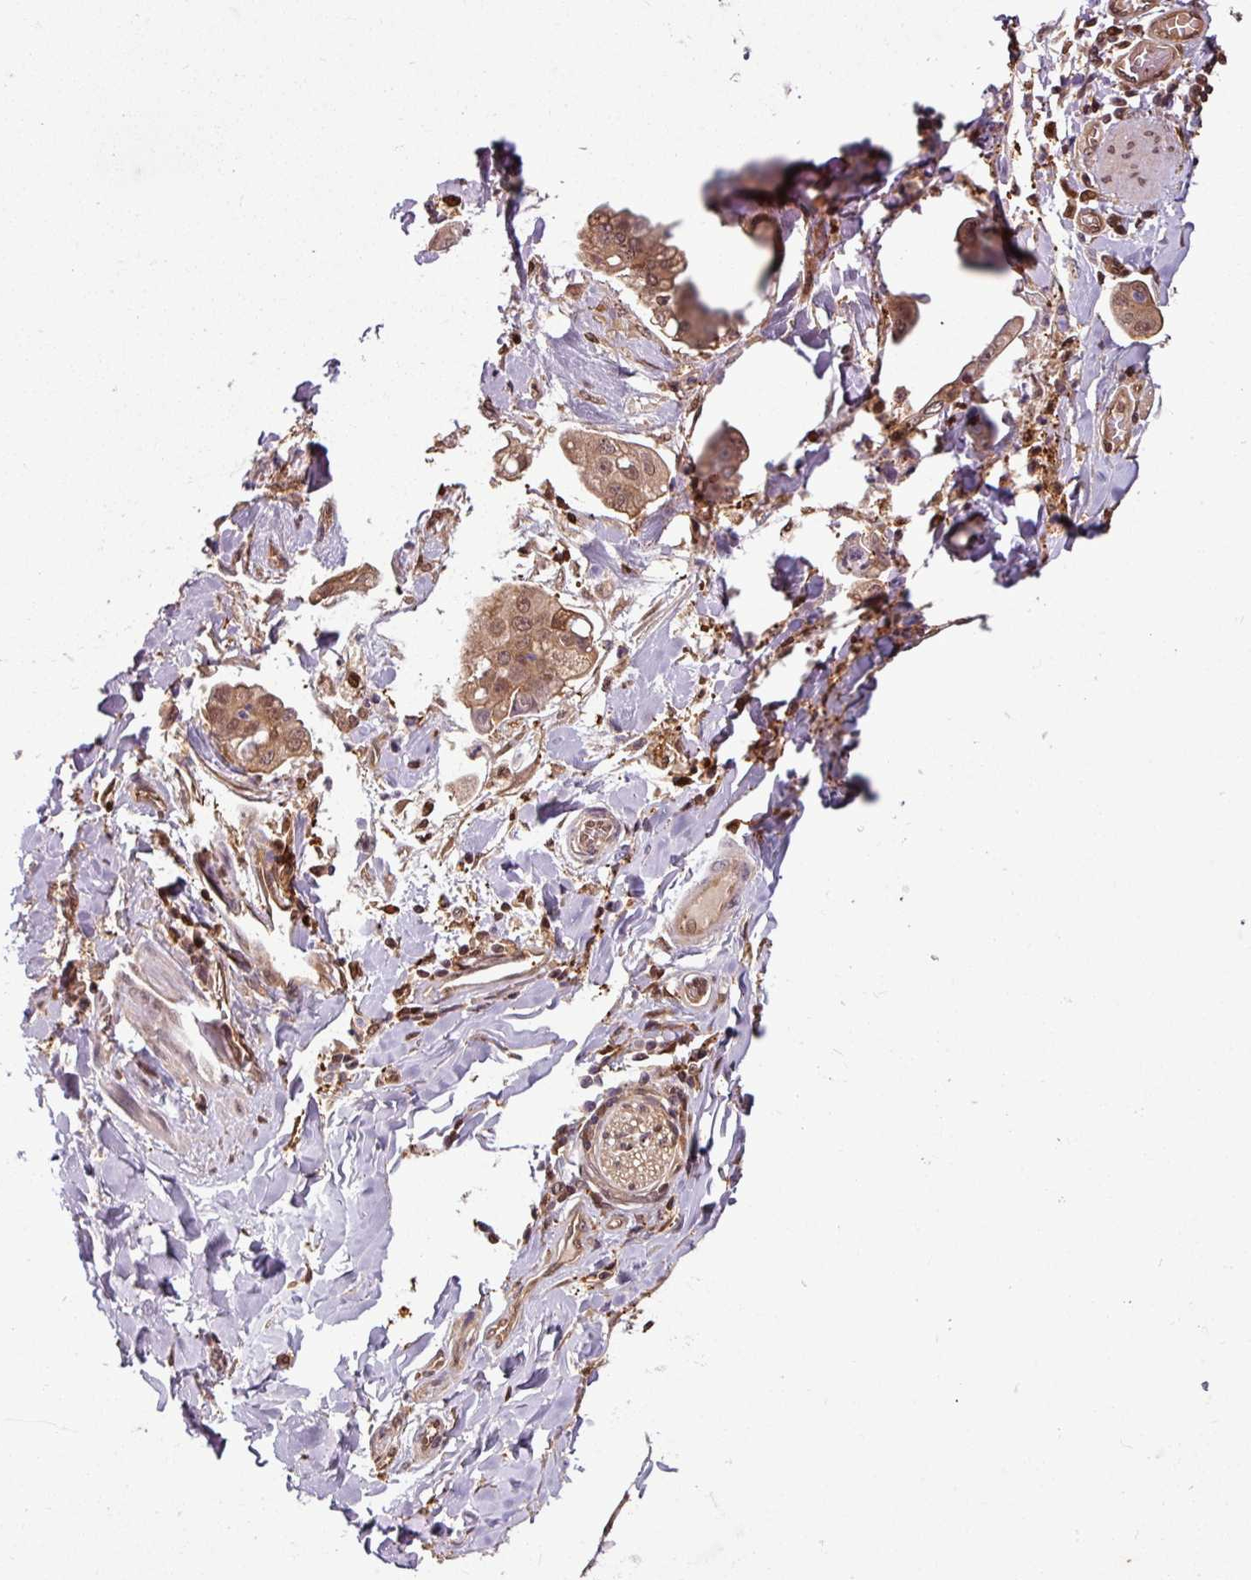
{"staining": {"intensity": "moderate", "quantity": ">75%", "location": "cytoplasmic/membranous,nuclear"}, "tissue": "stomach cancer", "cell_type": "Tumor cells", "image_type": "cancer", "snomed": [{"axis": "morphology", "description": "Adenocarcinoma, NOS"}, {"axis": "topography", "description": "Stomach"}], "caption": "The histopathology image displays staining of stomach cancer (adenocarcinoma), revealing moderate cytoplasmic/membranous and nuclear protein positivity (brown color) within tumor cells.", "gene": "KCTD11", "patient": {"sex": "male", "age": 62}}